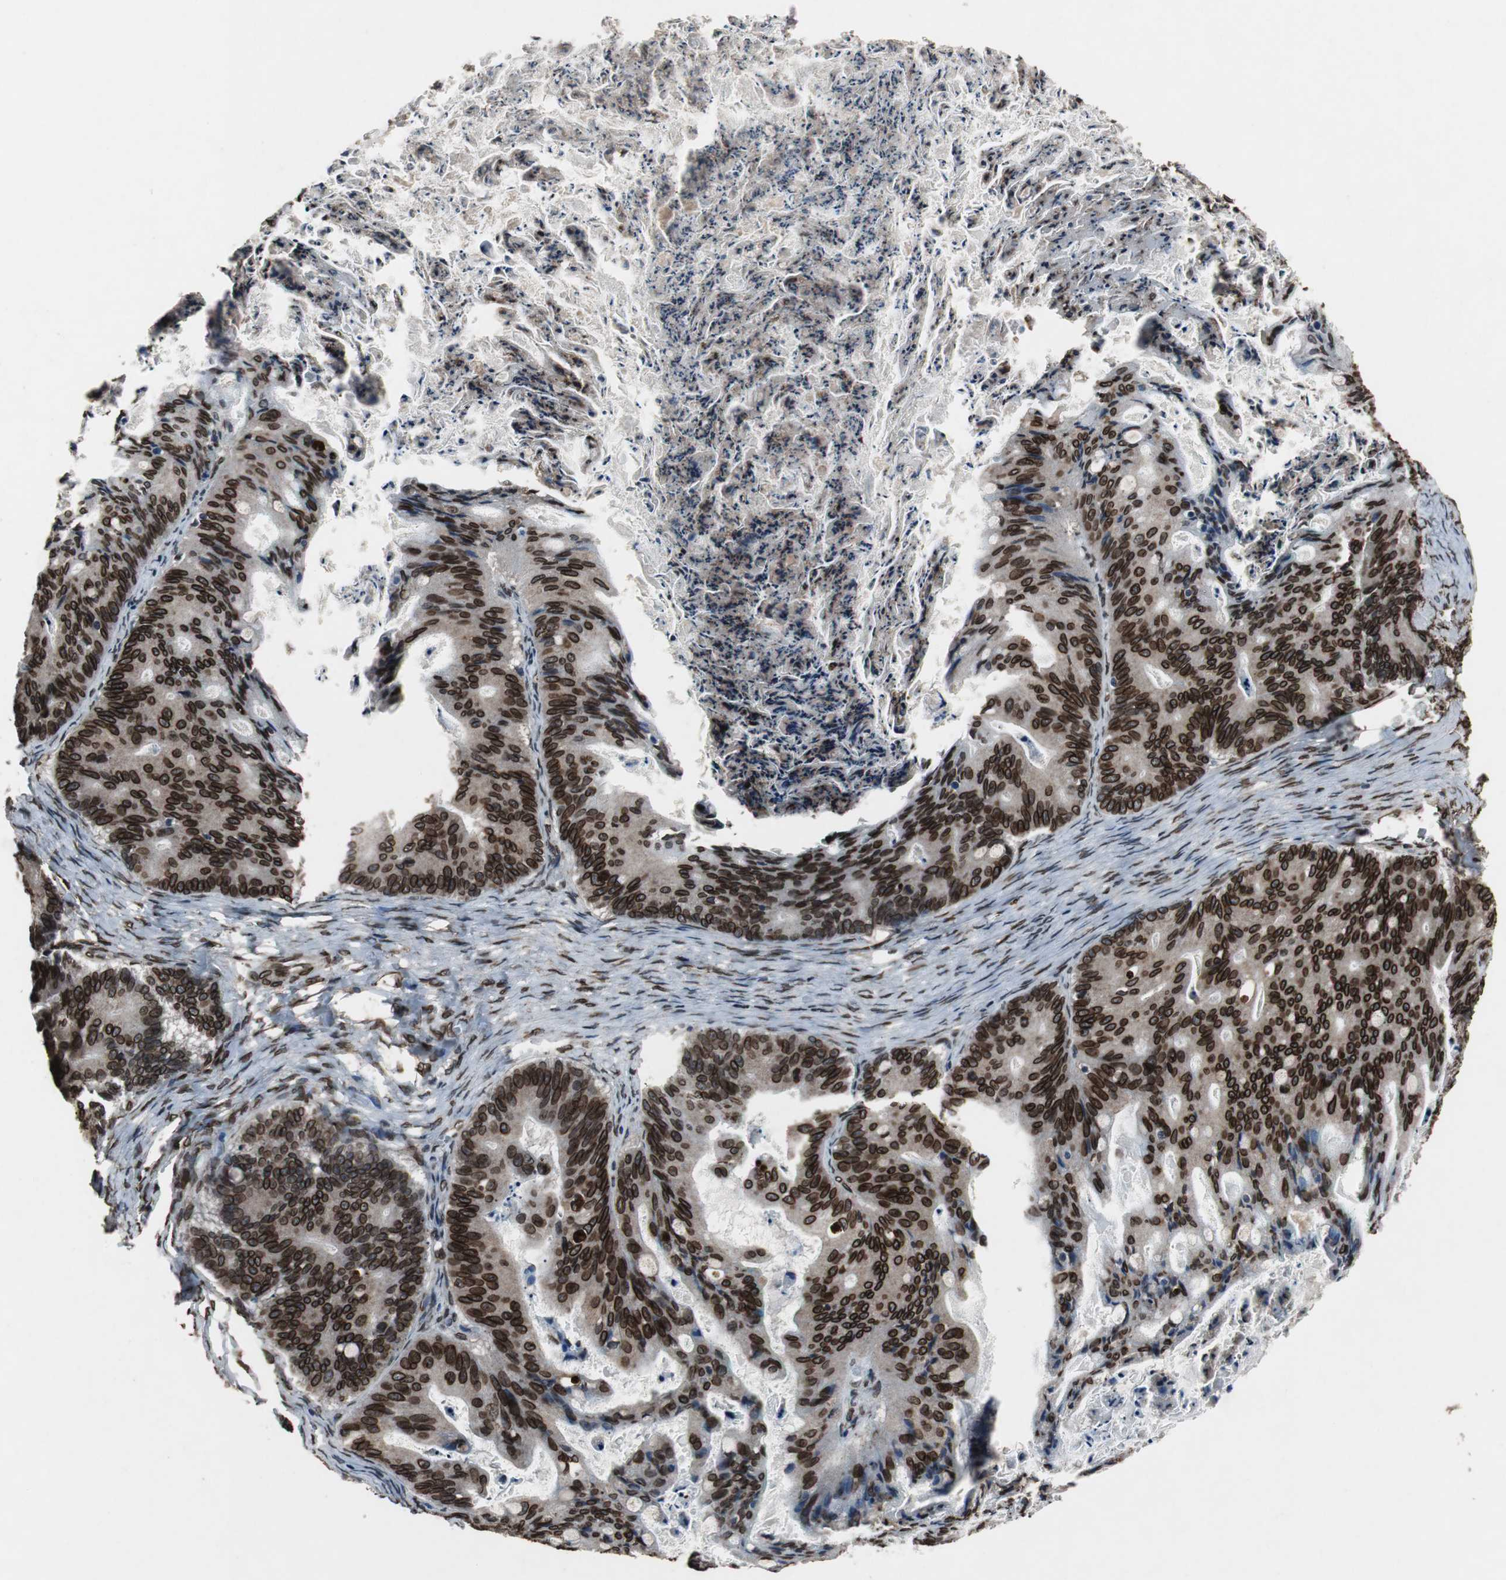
{"staining": {"intensity": "strong", "quantity": ">75%", "location": "cytoplasmic/membranous,nuclear"}, "tissue": "ovarian cancer", "cell_type": "Tumor cells", "image_type": "cancer", "snomed": [{"axis": "morphology", "description": "Cystadenocarcinoma, mucinous, NOS"}, {"axis": "topography", "description": "Ovary"}], "caption": "Immunohistochemistry of human mucinous cystadenocarcinoma (ovarian) exhibits high levels of strong cytoplasmic/membranous and nuclear staining in approximately >75% of tumor cells.", "gene": "LMNA", "patient": {"sex": "female", "age": 36}}